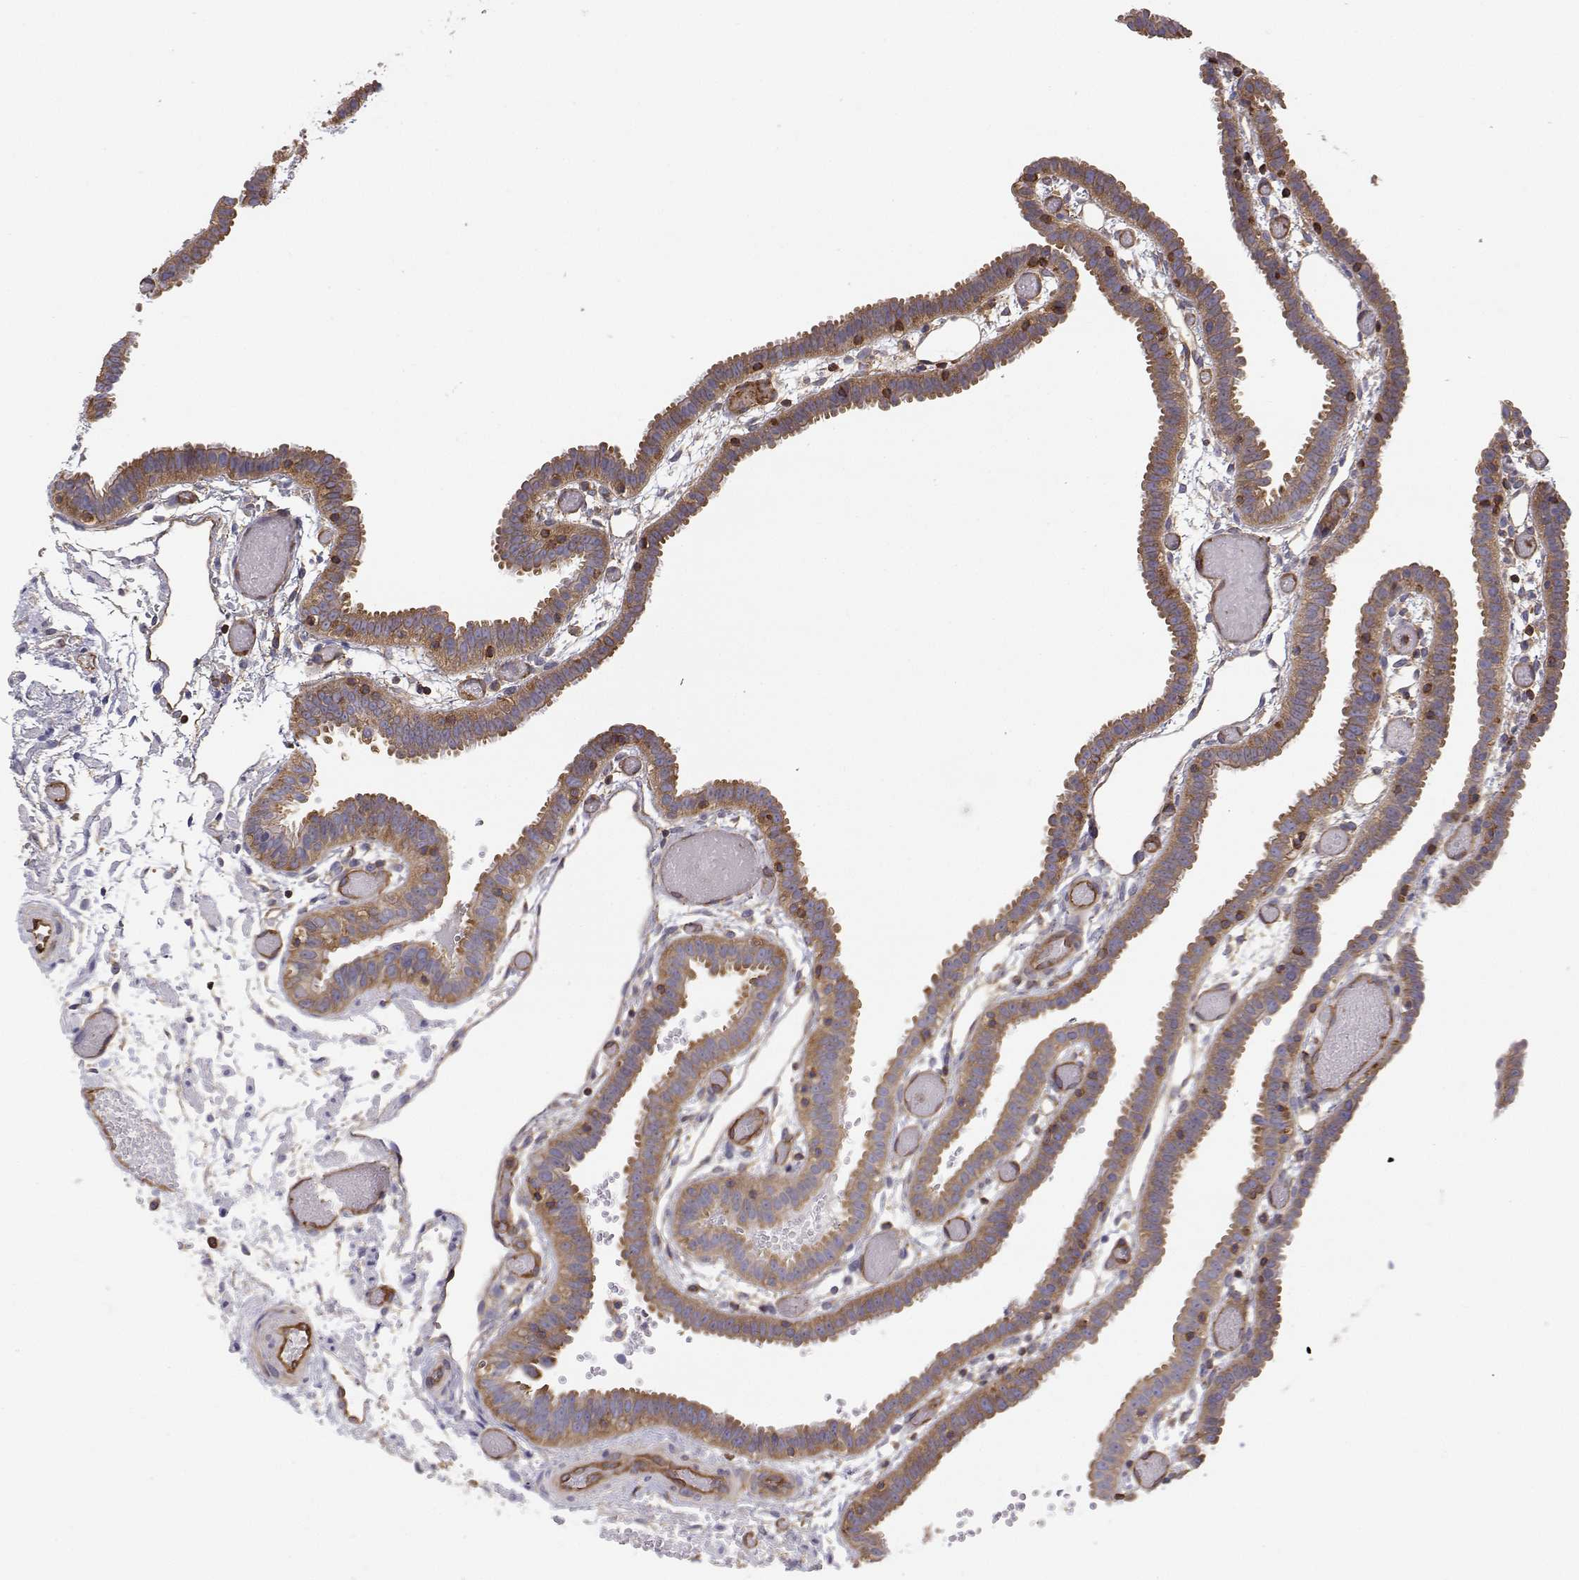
{"staining": {"intensity": "moderate", "quantity": ">75%", "location": "cytoplasmic/membranous"}, "tissue": "fallopian tube", "cell_type": "Glandular cells", "image_type": "normal", "snomed": [{"axis": "morphology", "description": "Normal tissue, NOS"}, {"axis": "topography", "description": "Fallopian tube"}], "caption": "DAB immunohistochemical staining of normal fallopian tube exhibits moderate cytoplasmic/membranous protein expression in about >75% of glandular cells.", "gene": "MYH9", "patient": {"sex": "female", "age": 37}}